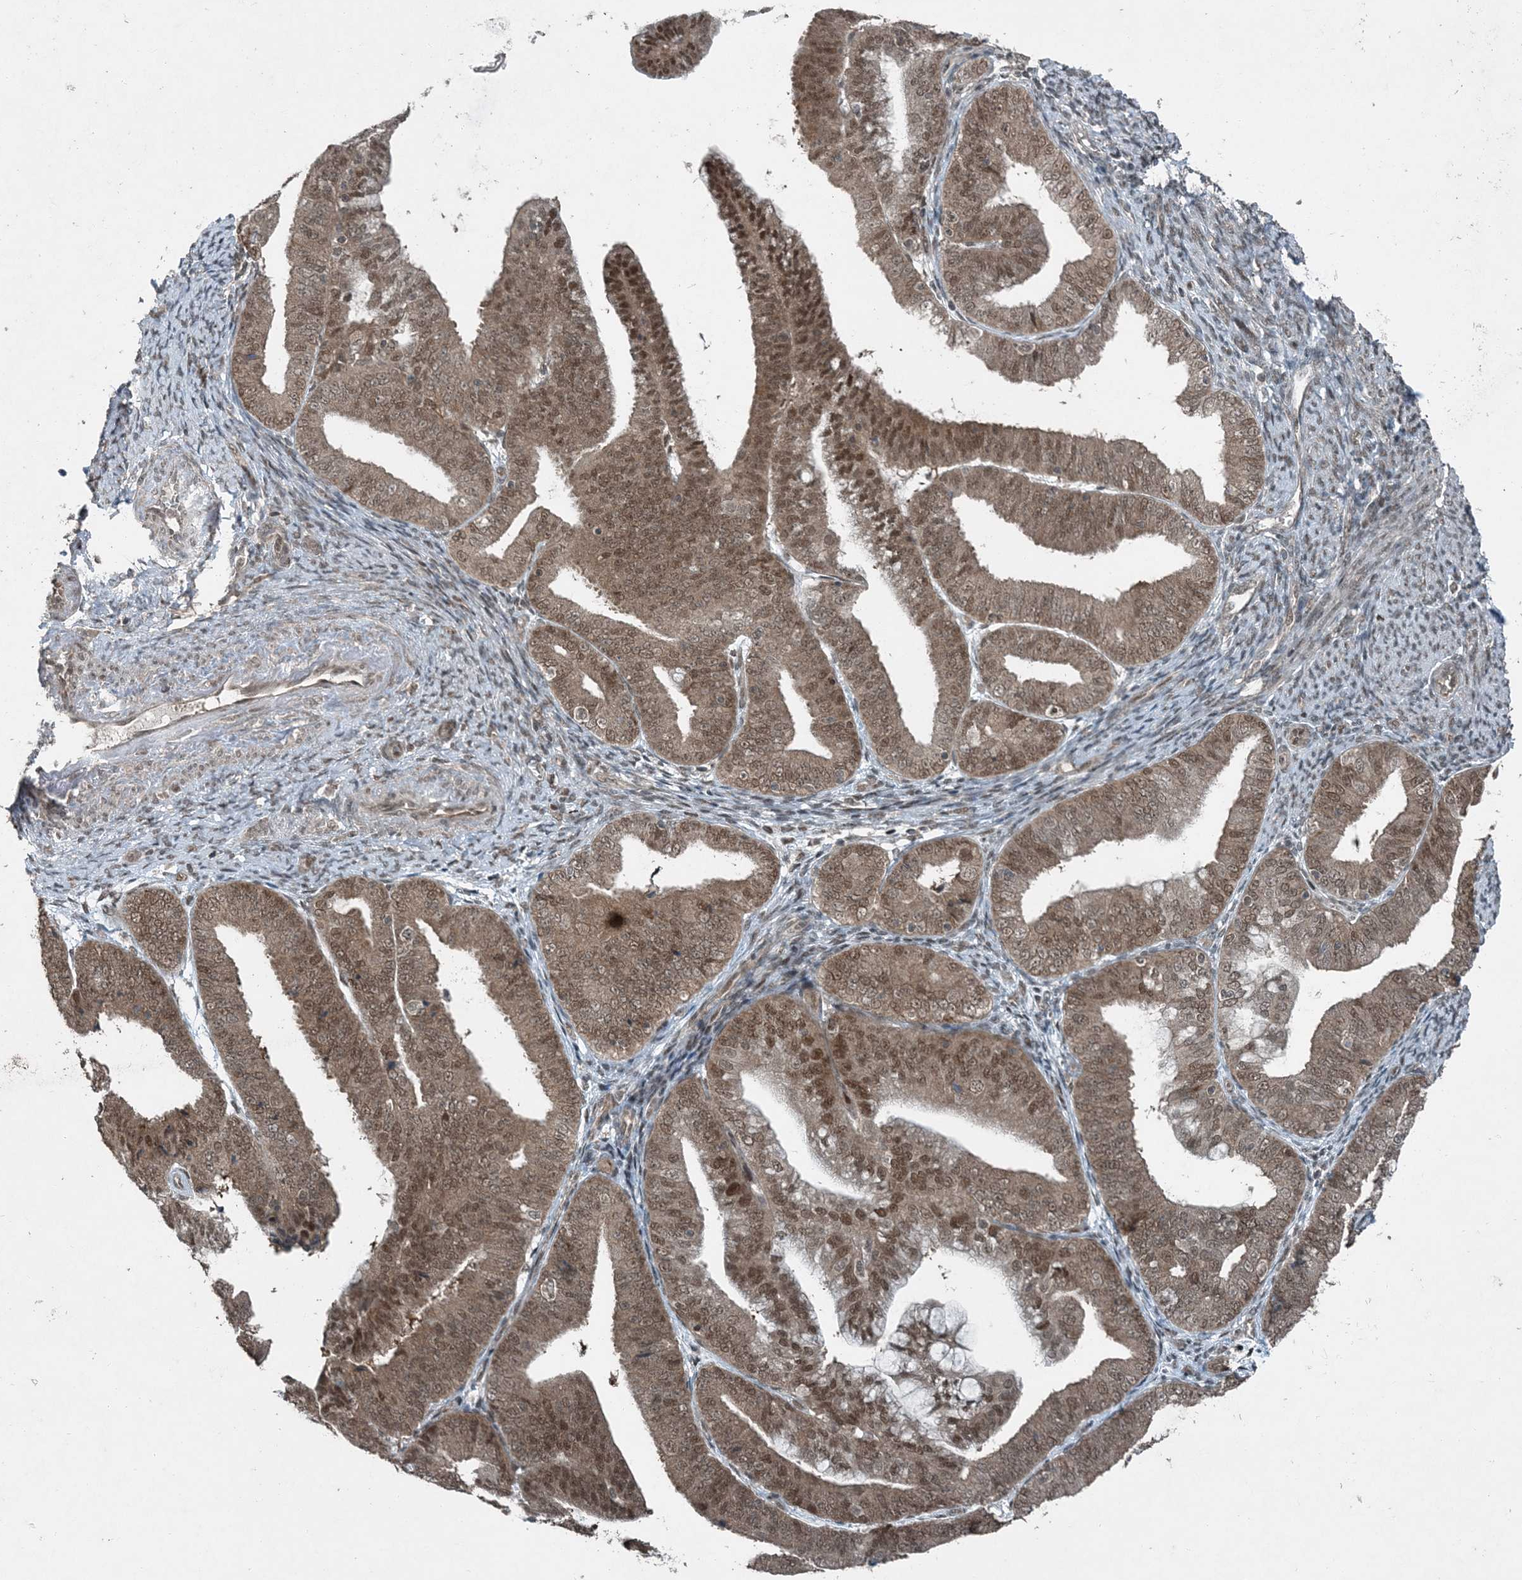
{"staining": {"intensity": "moderate", "quantity": ">75%", "location": "cytoplasmic/membranous,nuclear"}, "tissue": "endometrial cancer", "cell_type": "Tumor cells", "image_type": "cancer", "snomed": [{"axis": "morphology", "description": "Adenocarcinoma, NOS"}, {"axis": "topography", "description": "Endometrium"}], "caption": "Tumor cells reveal medium levels of moderate cytoplasmic/membranous and nuclear staining in approximately >75% of cells in endometrial adenocarcinoma. (brown staining indicates protein expression, while blue staining denotes nuclei).", "gene": "COPS7B", "patient": {"sex": "female", "age": 63}}